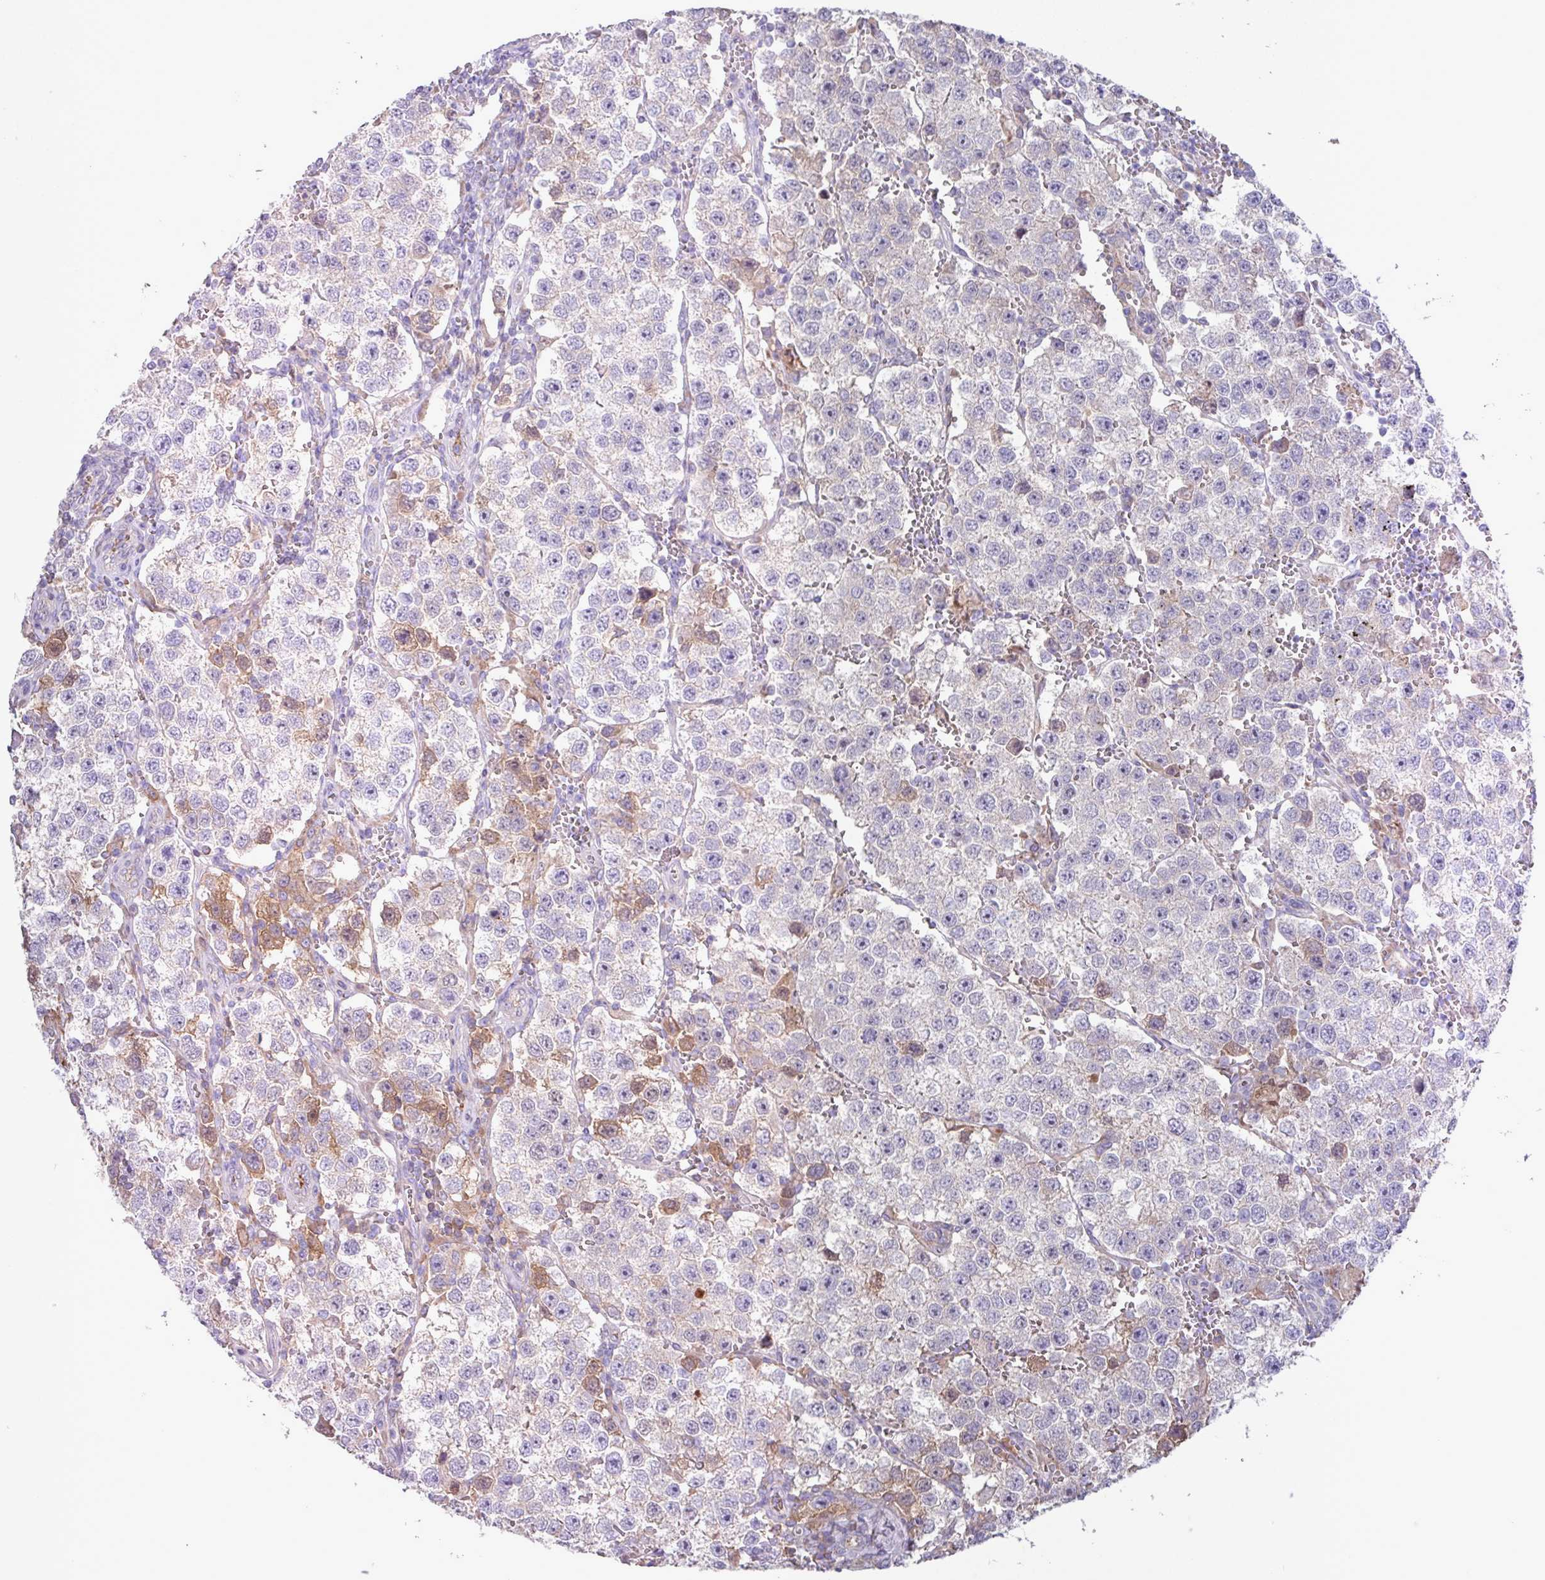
{"staining": {"intensity": "weak", "quantity": "<25%", "location": "cytoplasmic/membranous"}, "tissue": "testis cancer", "cell_type": "Tumor cells", "image_type": "cancer", "snomed": [{"axis": "morphology", "description": "Seminoma, NOS"}, {"axis": "topography", "description": "Testis"}], "caption": "High power microscopy histopathology image of an immunohistochemistry micrograph of testis cancer (seminoma), revealing no significant expression in tumor cells. The staining is performed using DAB brown chromogen with nuclei counter-stained in using hematoxylin.", "gene": "IQCJ", "patient": {"sex": "male", "age": 37}}